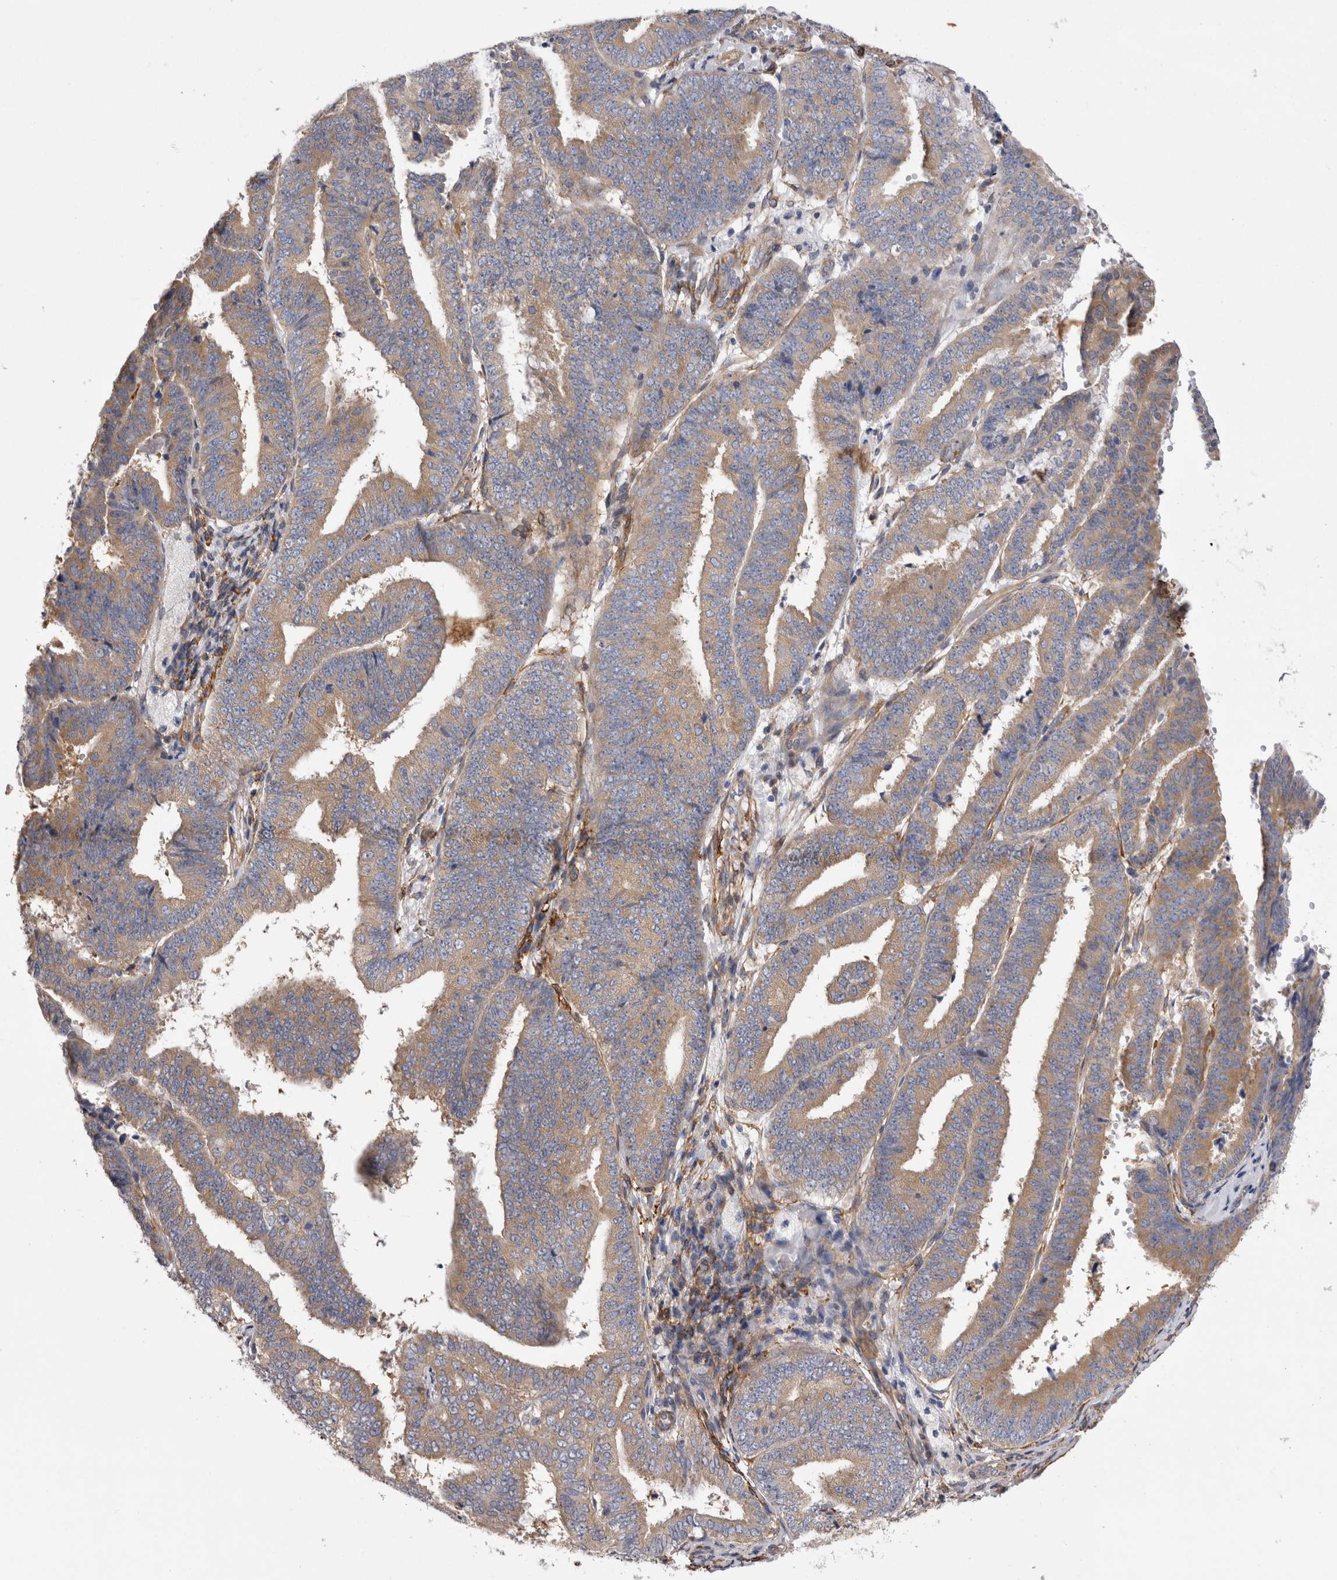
{"staining": {"intensity": "weak", "quantity": ">75%", "location": "cytoplasmic/membranous"}, "tissue": "endometrial cancer", "cell_type": "Tumor cells", "image_type": "cancer", "snomed": [{"axis": "morphology", "description": "Adenocarcinoma, NOS"}, {"axis": "topography", "description": "Endometrium"}], "caption": "Endometrial cancer tissue shows weak cytoplasmic/membranous expression in approximately >75% of tumor cells, visualized by immunohistochemistry.", "gene": "EPRS1", "patient": {"sex": "female", "age": 63}}